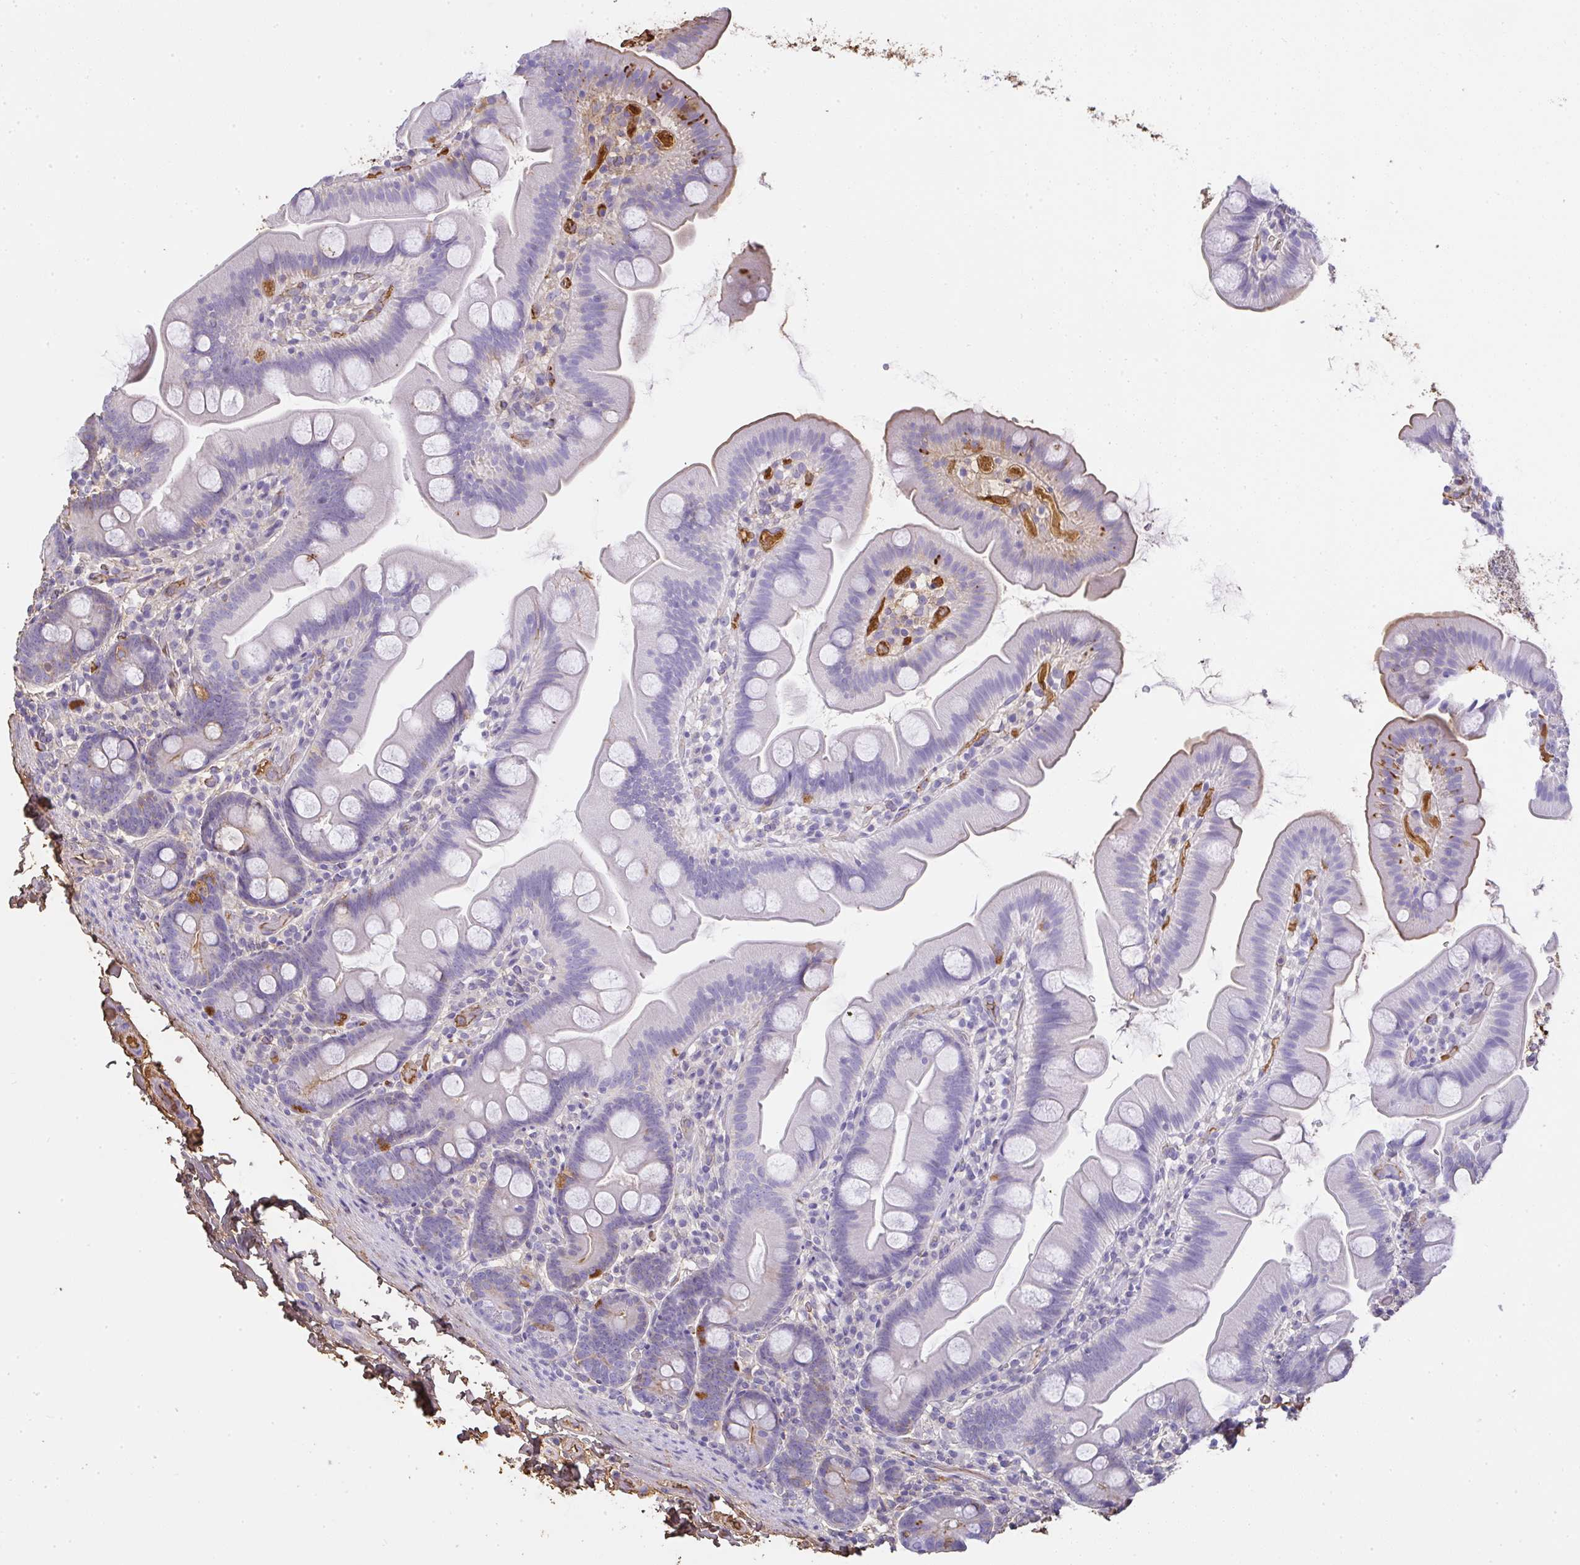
{"staining": {"intensity": "moderate", "quantity": "<25%", "location": "cytoplasmic/membranous"}, "tissue": "small intestine", "cell_type": "Glandular cells", "image_type": "normal", "snomed": [{"axis": "morphology", "description": "Normal tissue, NOS"}, {"axis": "topography", "description": "Small intestine"}], "caption": "Unremarkable small intestine was stained to show a protein in brown. There is low levels of moderate cytoplasmic/membranous expression in about <25% of glandular cells.", "gene": "SMYD5", "patient": {"sex": "female", "age": 68}}